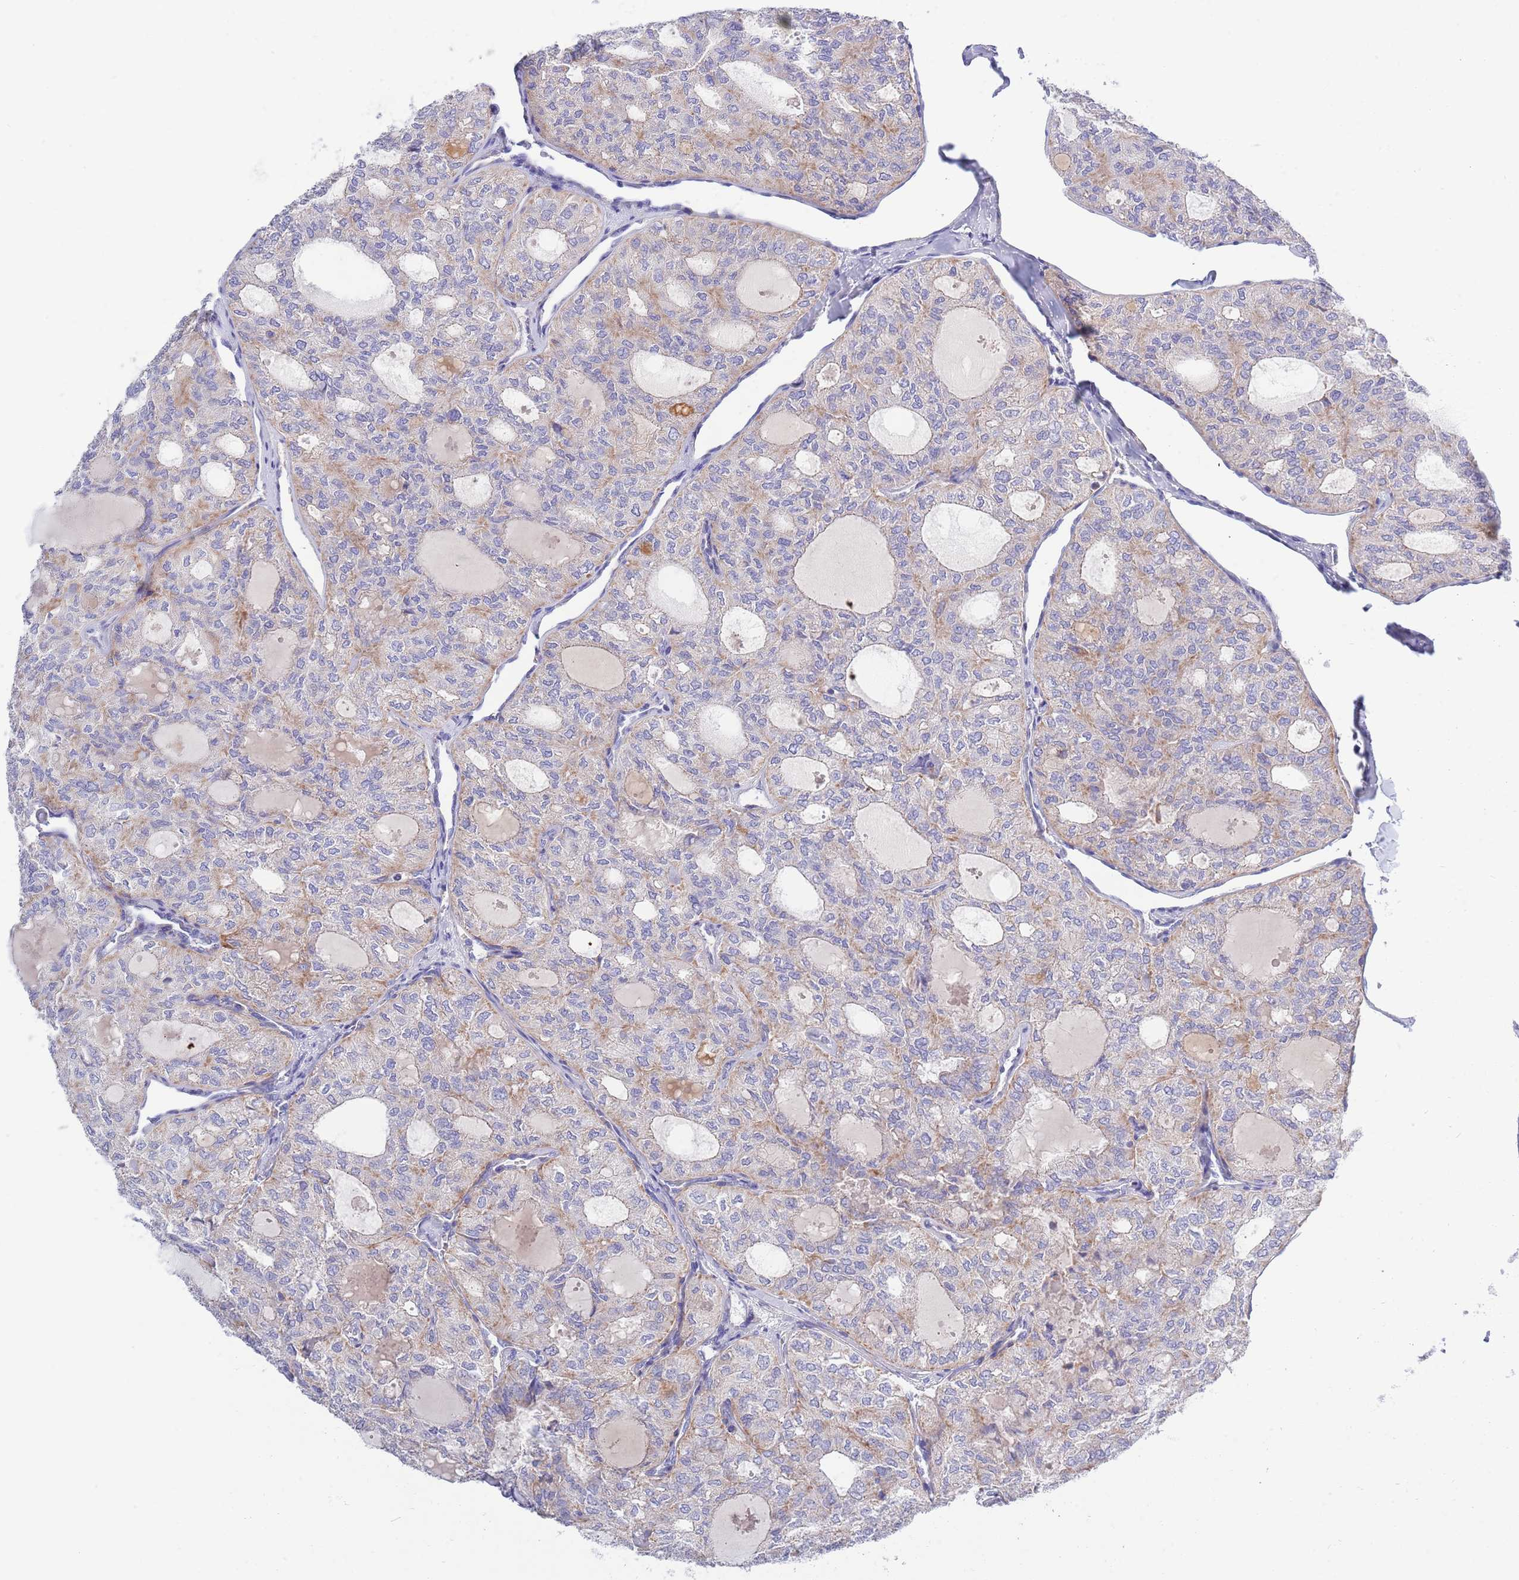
{"staining": {"intensity": "weak", "quantity": "<25%", "location": "cytoplasmic/membranous"}, "tissue": "thyroid cancer", "cell_type": "Tumor cells", "image_type": "cancer", "snomed": [{"axis": "morphology", "description": "Follicular adenoma carcinoma, NOS"}, {"axis": "topography", "description": "Thyroid gland"}], "caption": "Immunohistochemistry photomicrograph of follicular adenoma carcinoma (thyroid) stained for a protein (brown), which shows no positivity in tumor cells. (DAB IHC visualized using brightfield microscopy, high magnification).", "gene": "EMC8", "patient": {"sex": "male", "age": 75}}